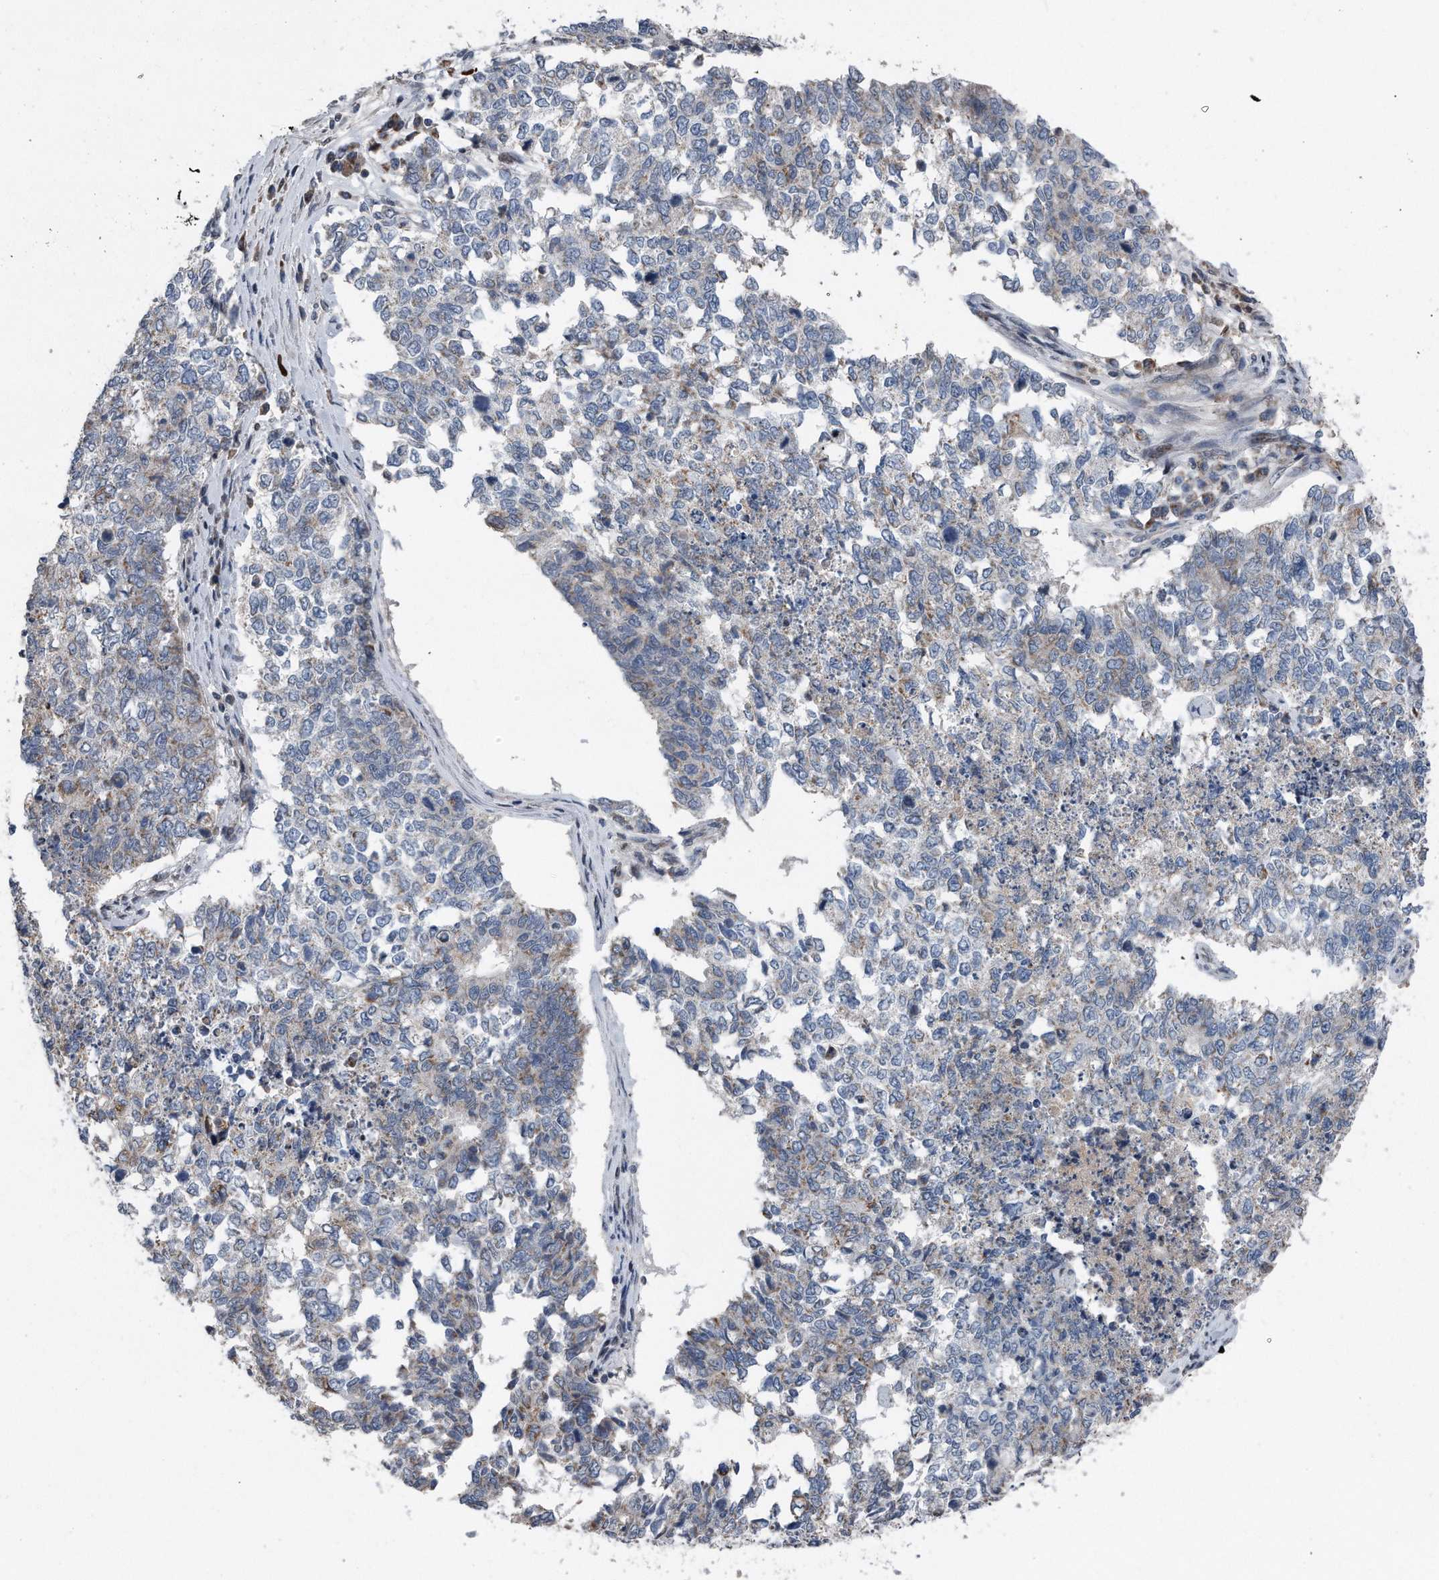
{"staining": {"intensity": "weak", "quantity": "<25%", "location": "cytoplasmic/membranous"}, "tissue": "cervical cancer", "cell_type": "Tumor cells", "image_type": "cancer", "snomed": [{"axis": "morphology", "description": "Squamous cell carcinoma, NOS"}, {"axis": "topography", "description": "Cervix"}], "caption": "The immunohistochemistry (IHC) histopathology image has no significant expression in tumor cells of cervical cancer tissue.", "gene": "DST", "patient": {"sex": "female", "age": 63}}